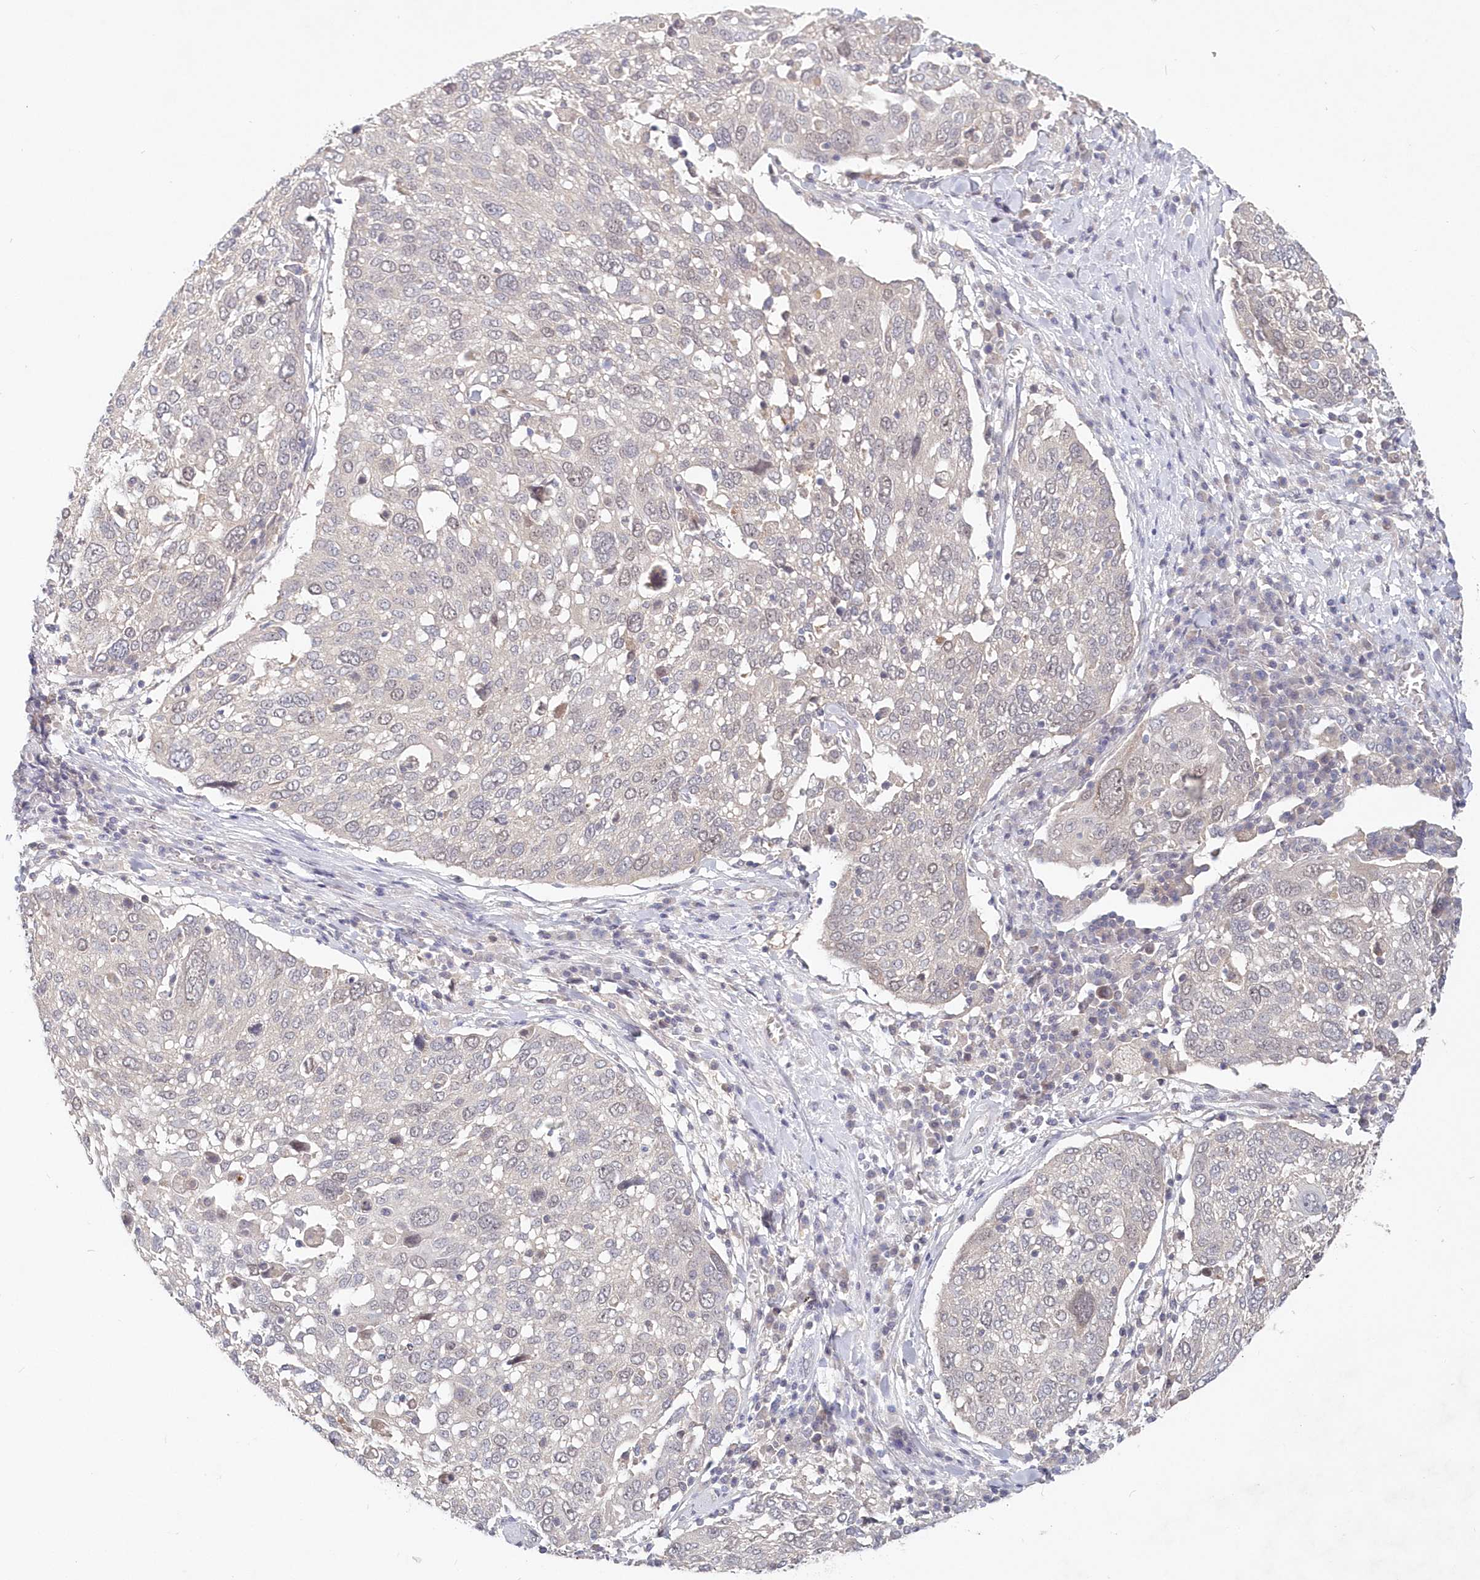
{"staining": {"intensity": "negative", "quantity": "none", "location": "none"}, "tissue": "lung cancer", "cell_type": "Tumor cells", "image_type": "cancer", "snomed": [{"axis": "morphology", "description": "Squamous cell carcinoma, NOS"}, {"axis": "topography", "description": "Lung"}], "caption": "The image reveals no significant positivity in tumor cells of lung squamous cell carcinoma. (Stains: DAB (3,3'-diaminobenzidine) IHC with hematoxylin counter stain, Microscopy: brightfield microscopy at high magnification).", "gene": "KATNA1", "patient": {"sex": "male", "age": 65}}